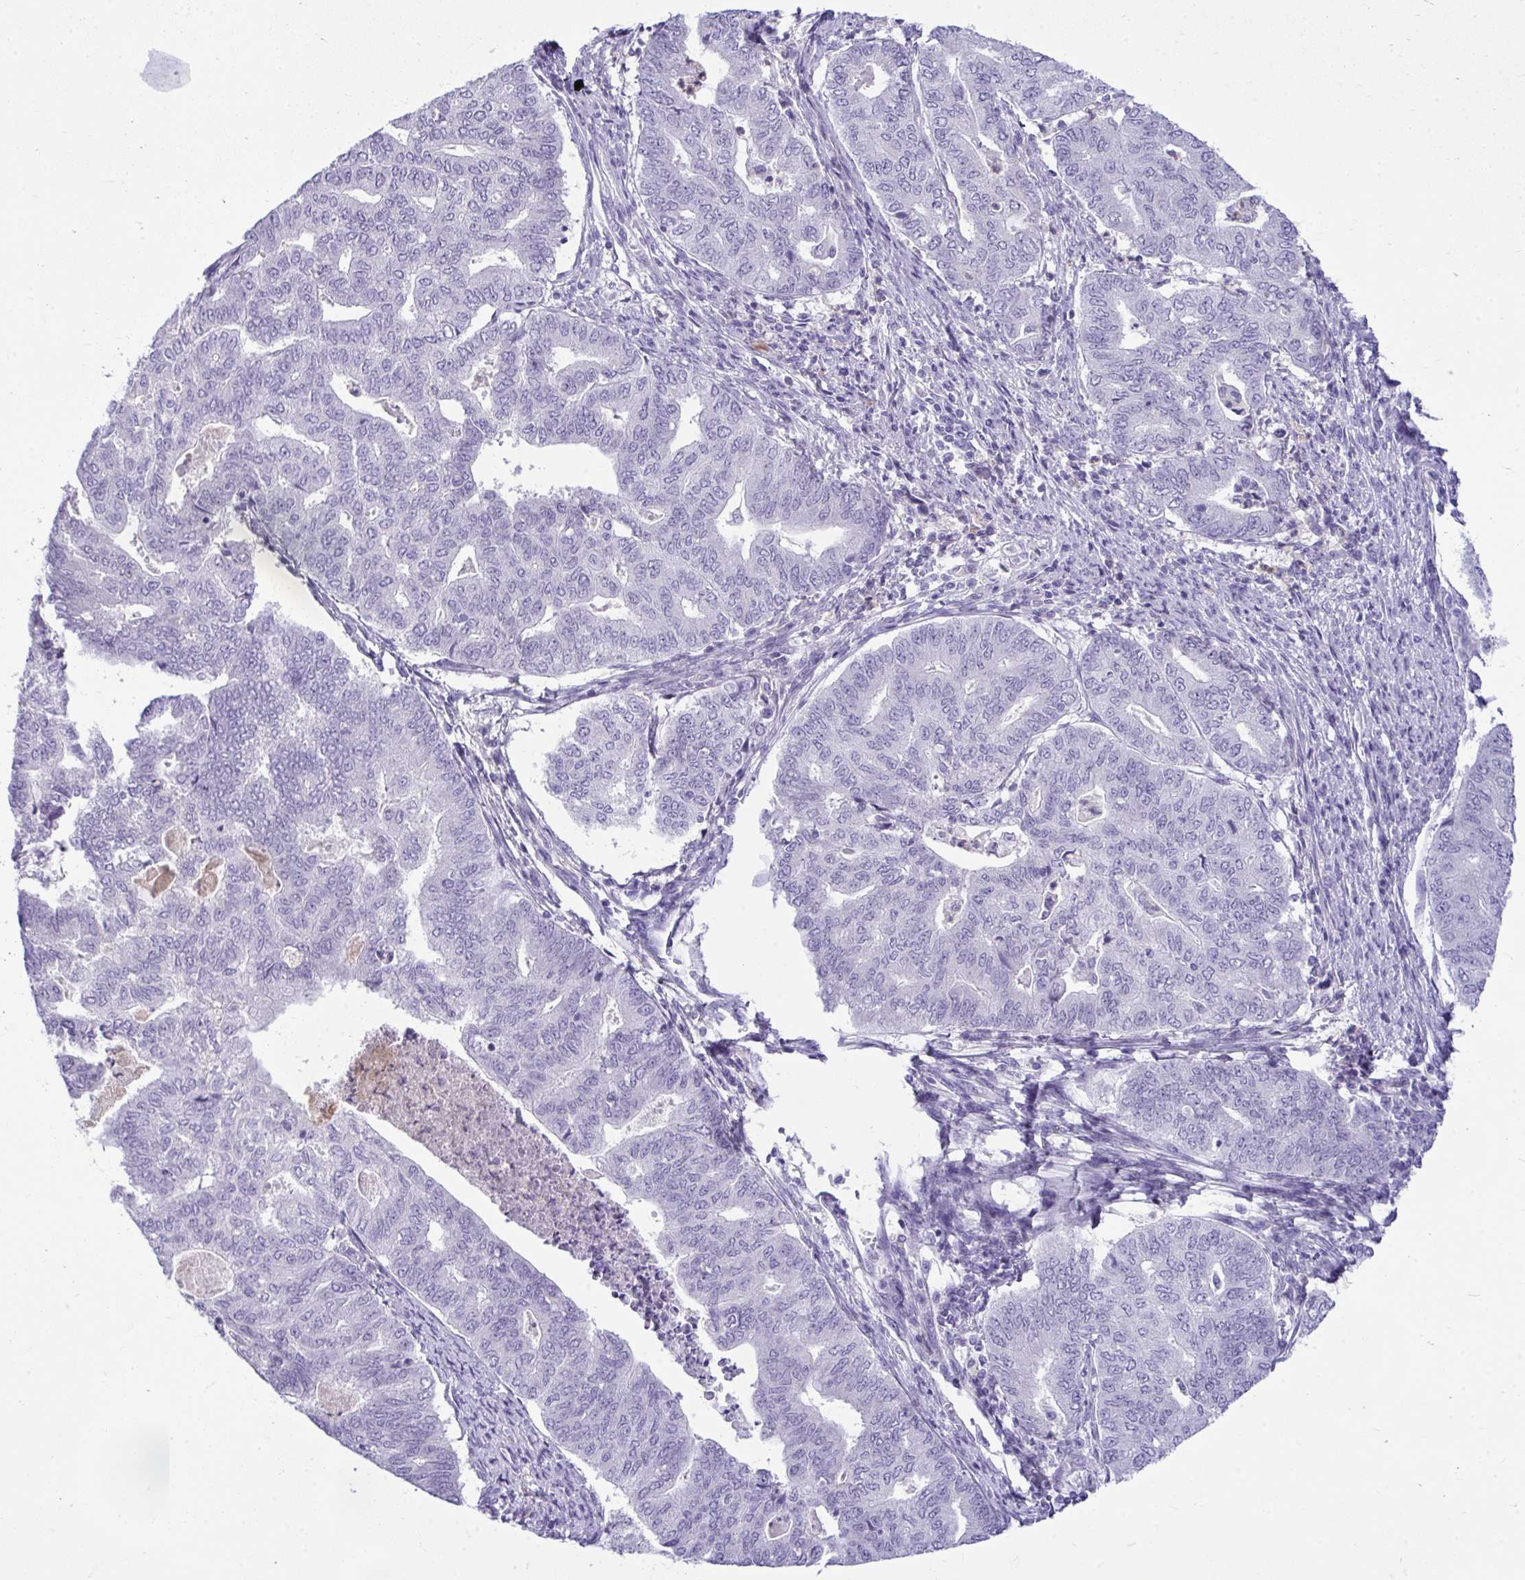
{"staining": {"intensity": "negative", "quantity": "none", "location": "none"}, "tissue": "endometrial cancer", "cell_type": "Tumor cells", "image_type": "cancer", "snomed": [{"axis": "morphology", "description": "Adenocarcinoma, NOS"}, {"axis": "topography", "description": "Endometrium"}], "caption": "The image demonstrates no staining of tumor cells in endometrial adenocarcinoma. (IHC, brightfield microscopy, high magnification).", "gene": "PIGZ", "patient": {"sex": "female", "age": 79}}